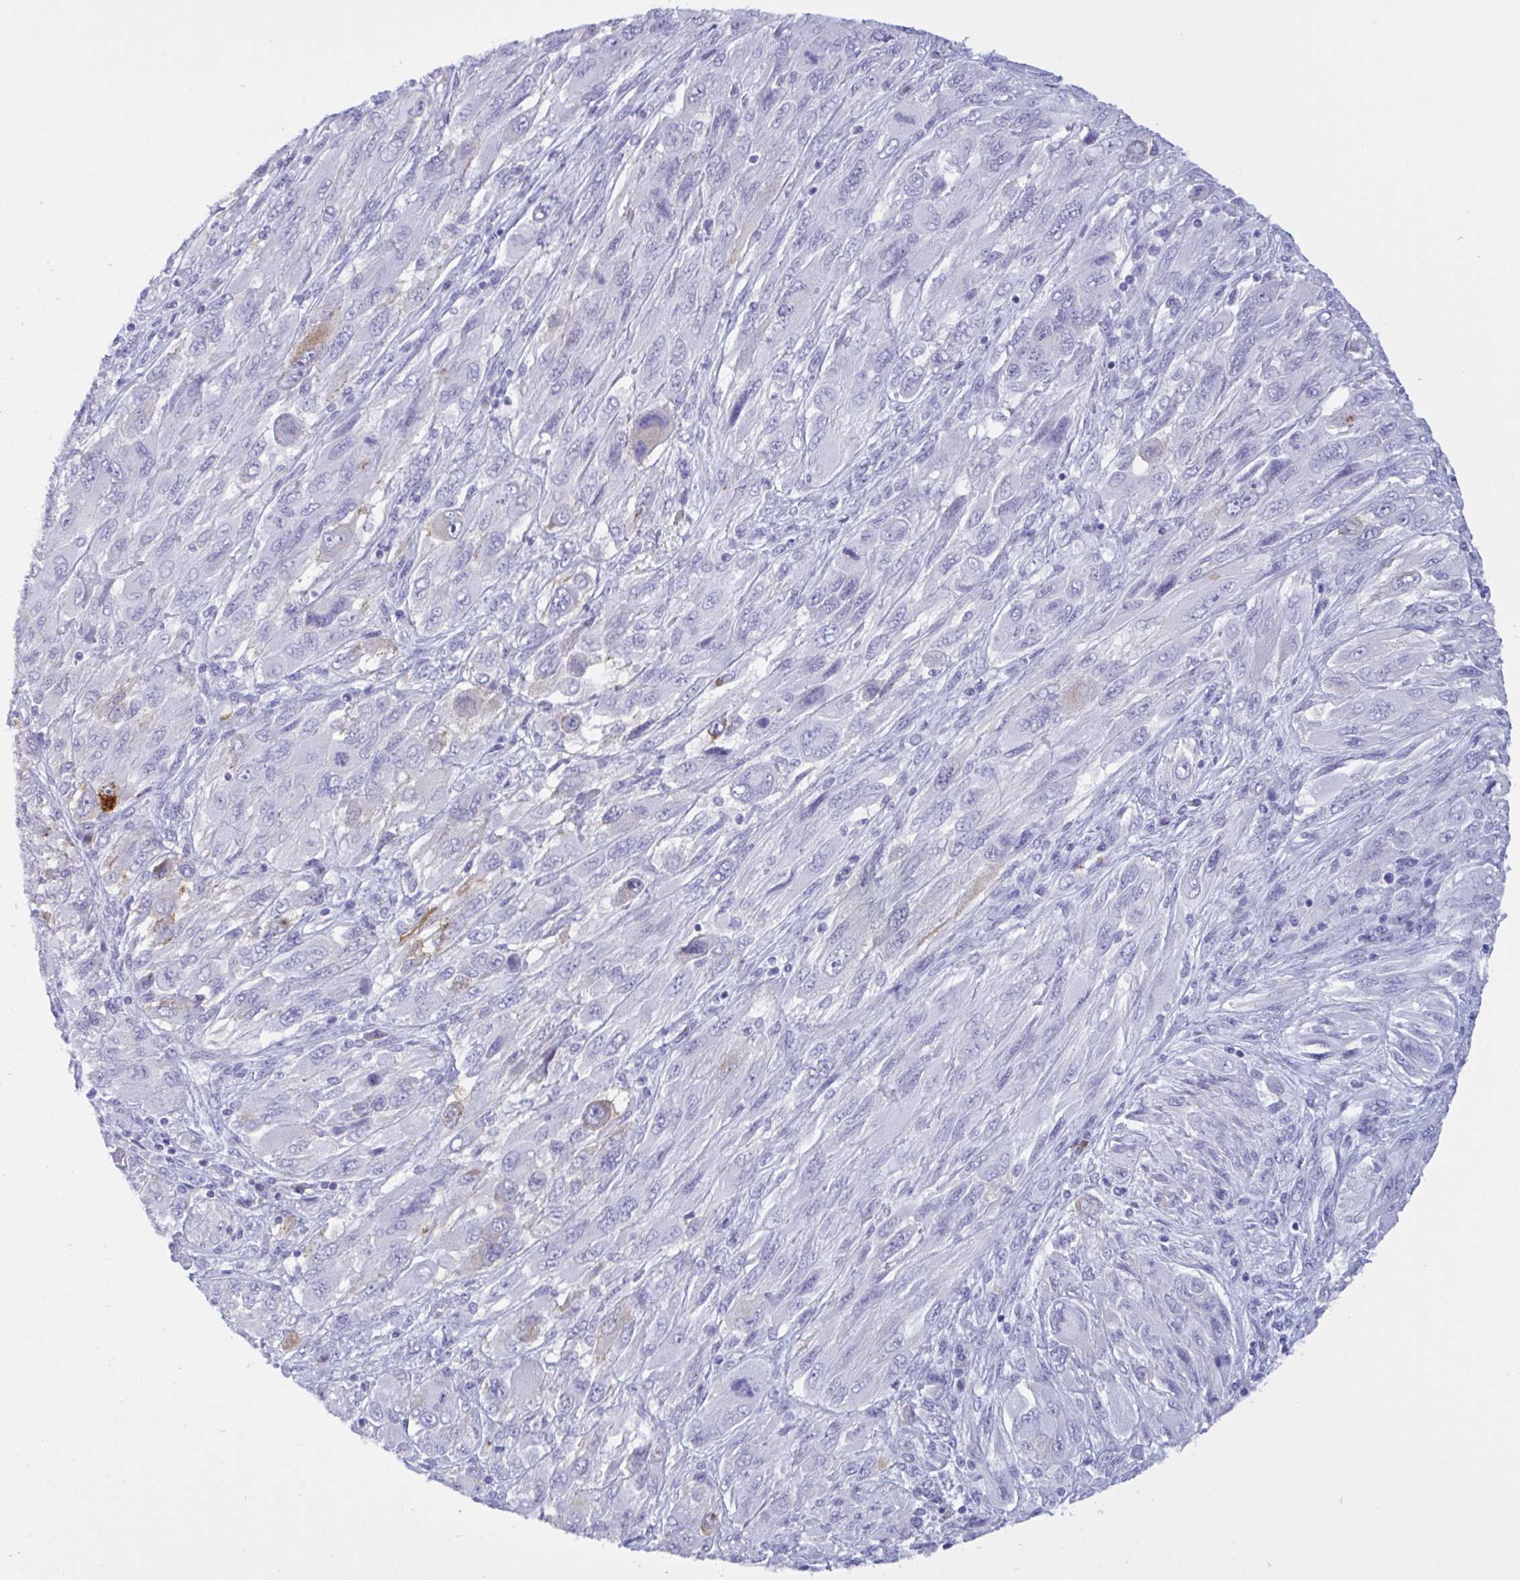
{"staining": {"intensity": "negative", "quantity": "none", "location": "none"}, "tissue": "melanoma", "cell_type": "Tumor cells", "image_type": "cancer", "snomed": [{"axis": "morphology", "description": "Malignant melanoma, NOS"}, {"axis": "topography", "description": "Skin"}], "caption": "An IHC histopathology image of melanoma is shown. There is no staining in tumor cells of melanoma. (Immunohistochemistry, brightfield microscopy, high magnification).", "gene": "SLC2A1", "patient": {"sex": "female", "age": 91}}